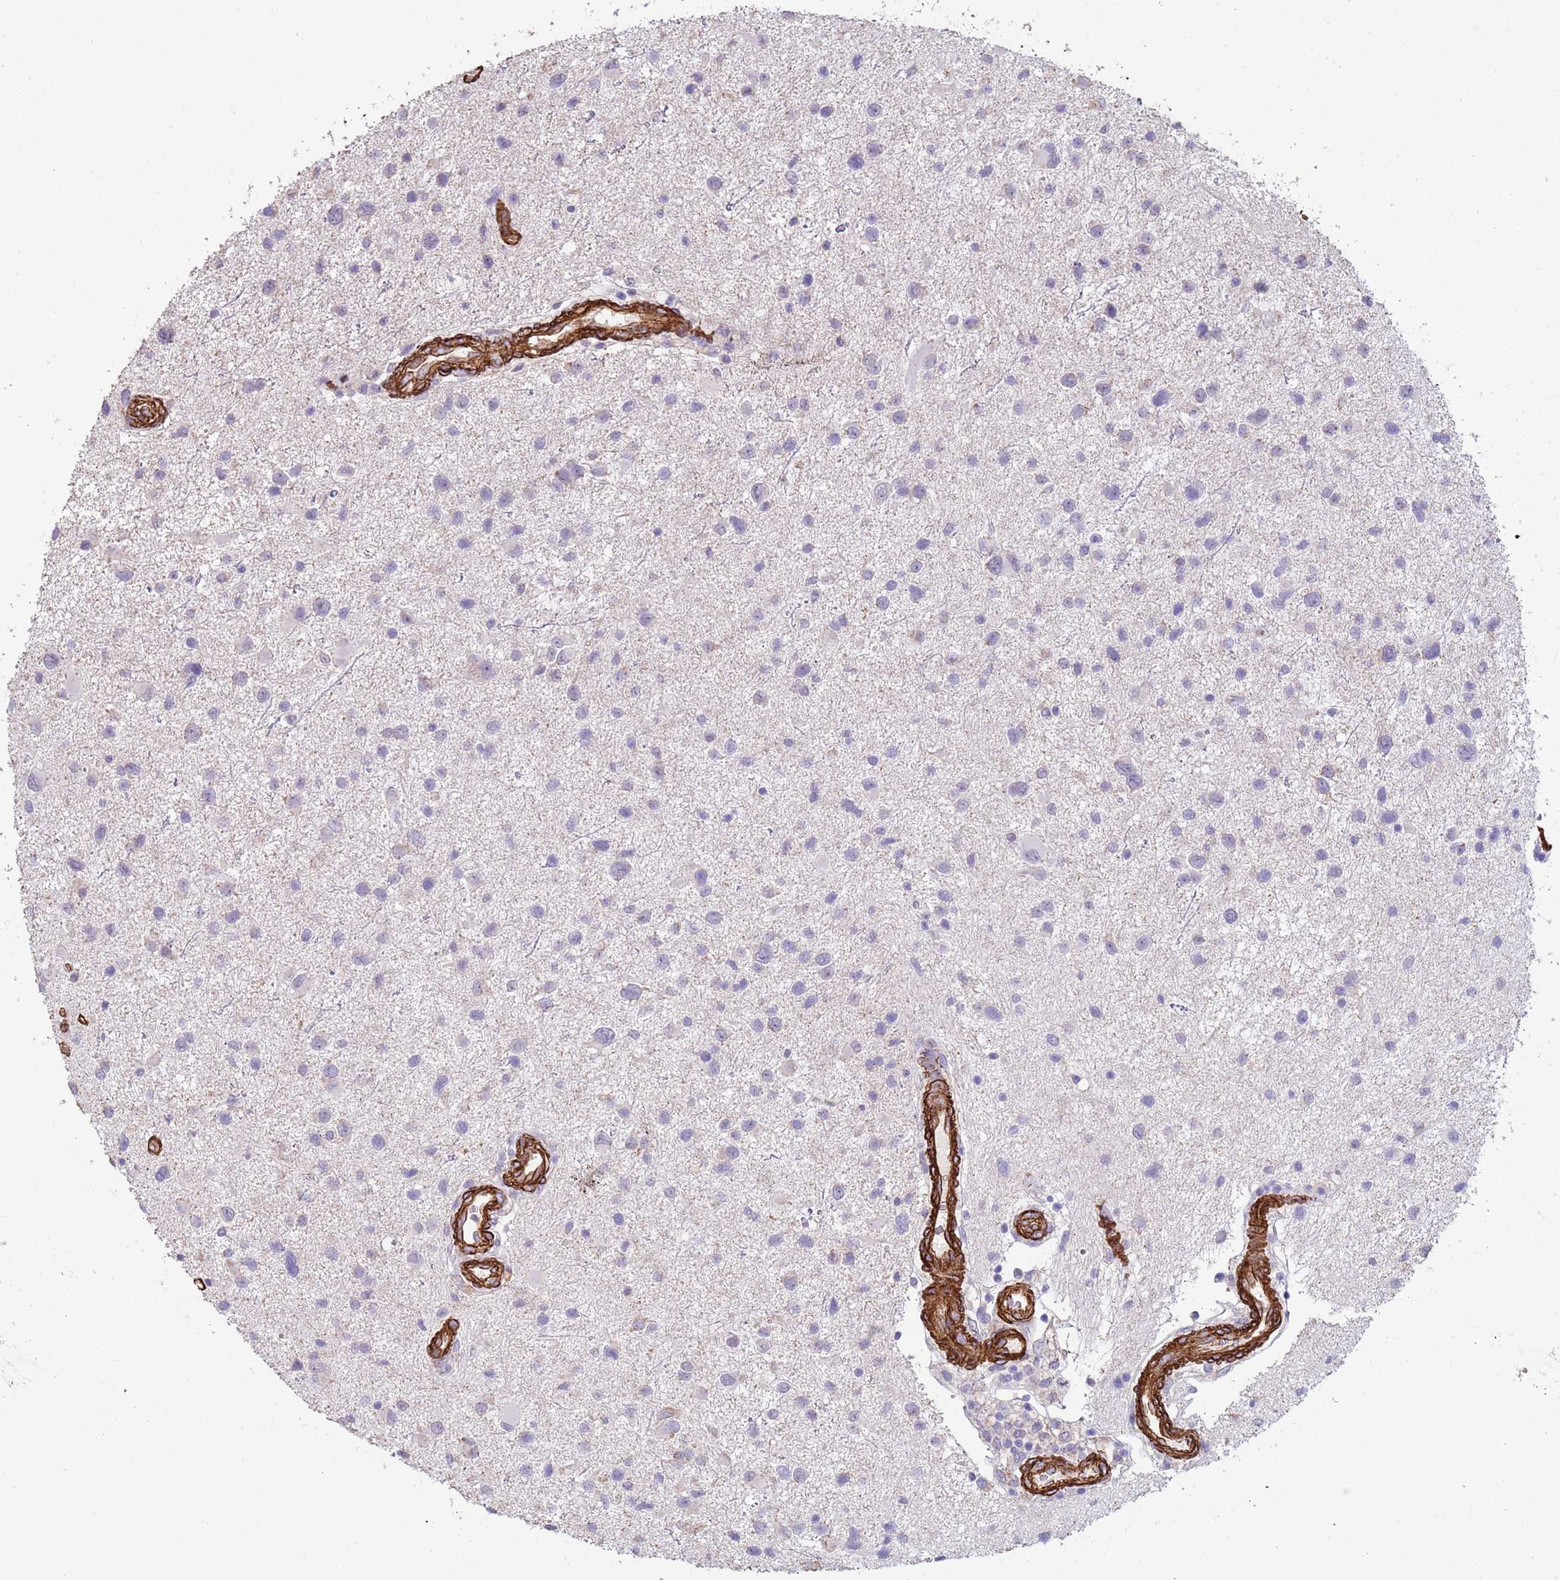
{"staining": {"intensity": "negative", "quantity": "none", "location": "none"}, "tissue": "glioma", "cell_type": "Tumor cells", "image_type": "cancer", "snomed": [{"axis": "morphology", "description": "Glioma, malignant, Low grade"}, {"axis": "topography", "description": "Brain"}], "caption": "A histopathology image of human glioma is negative for staining in tumor cells.", "gene": "GASK1A", "patient": {"sex": "female", "age": 32}}